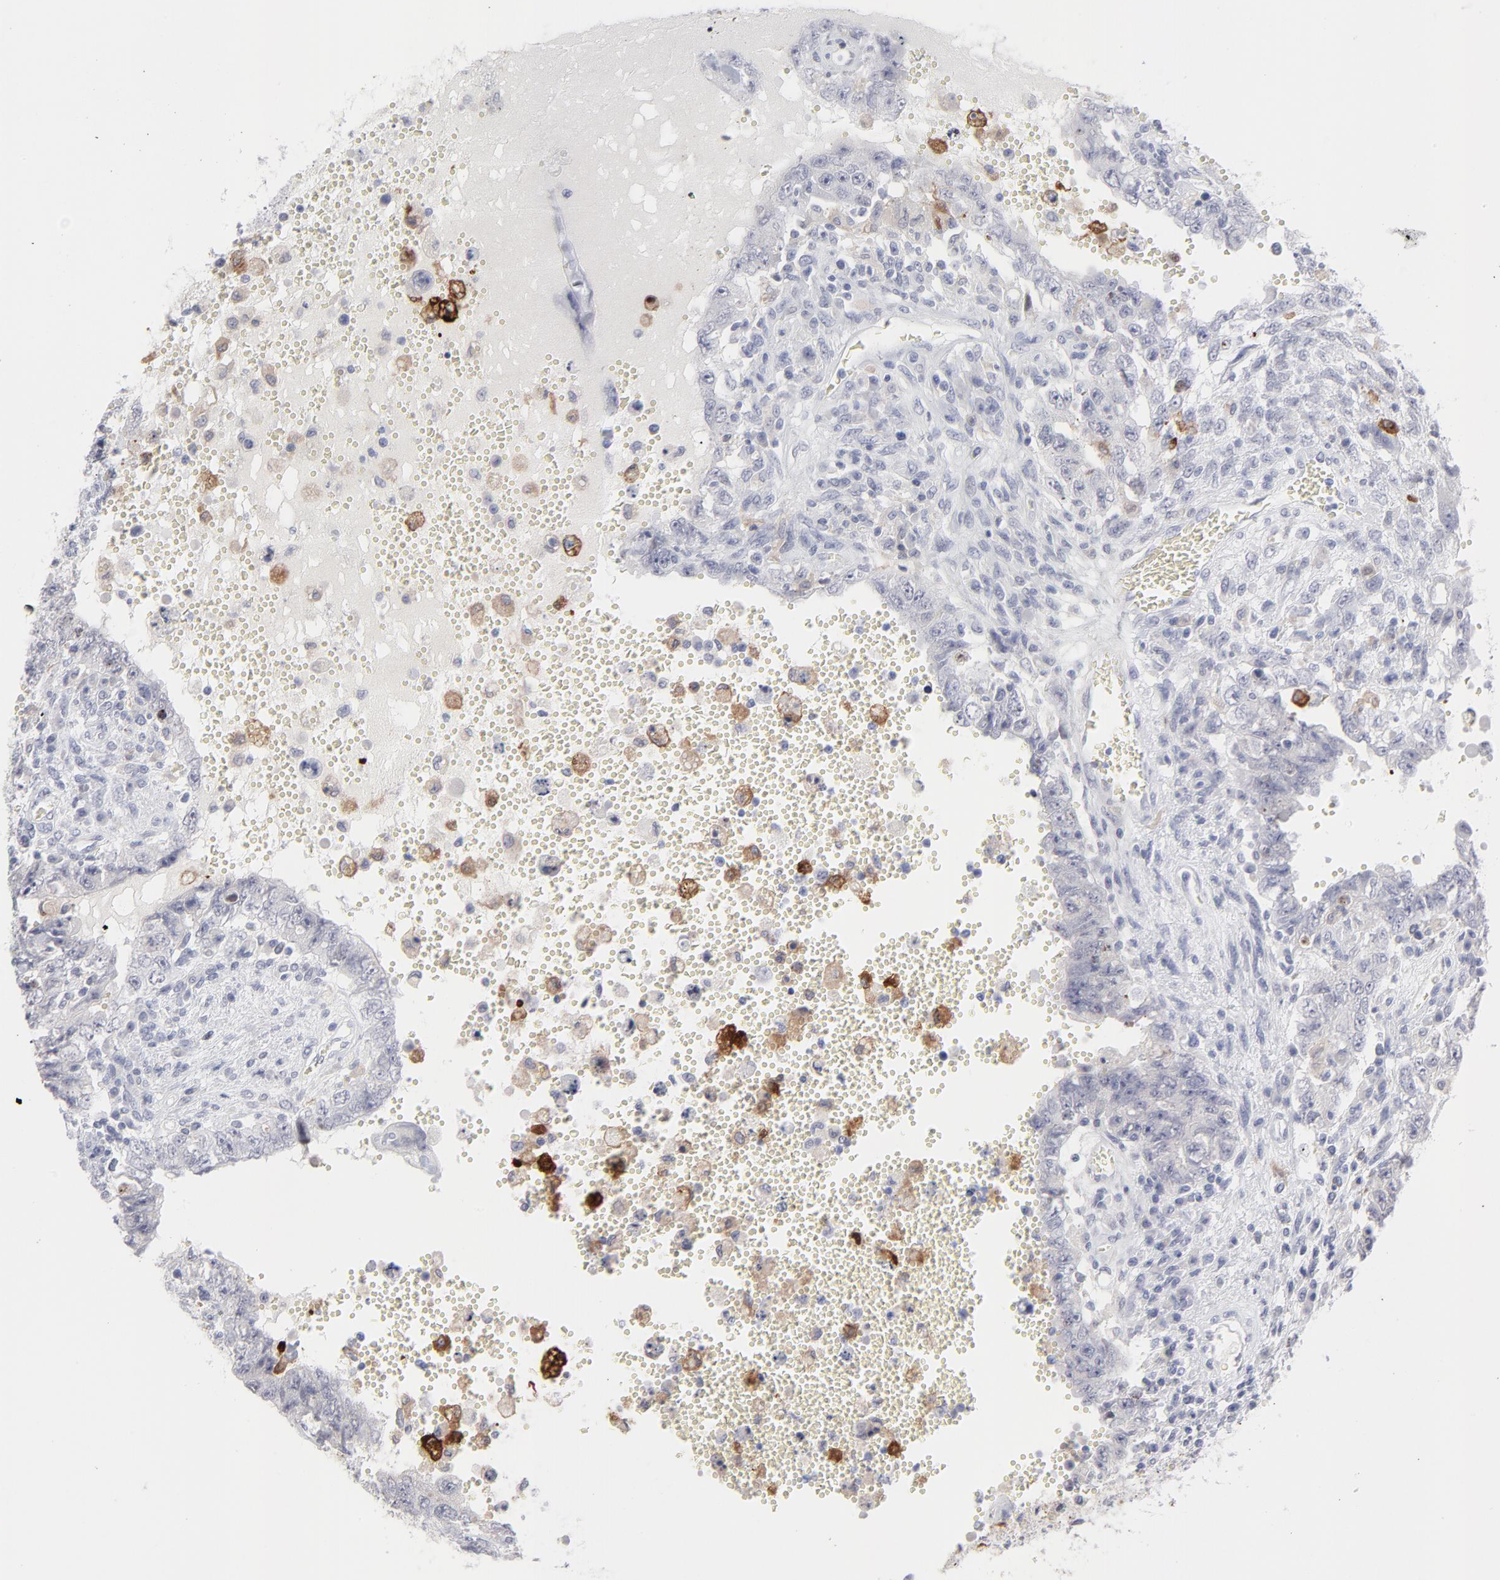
{"staining": {"intensity": "negative", "quantity": "none", "location": "none"}, "tissue": "testis cancer", "cell_type": "Tumor cells", "image_type": "cancer", "snomed": [{"axis": "morphology", "description": "Carcinoma, Embryonal, NOS"}, {"axis": "topography", "description": "Testis"}], "caption": "Tumor cells show no significant expression in testis cancer (embryonal carcinoma).", "gene": "CCR2", "patient": {"sex": "male", "age": 26}}